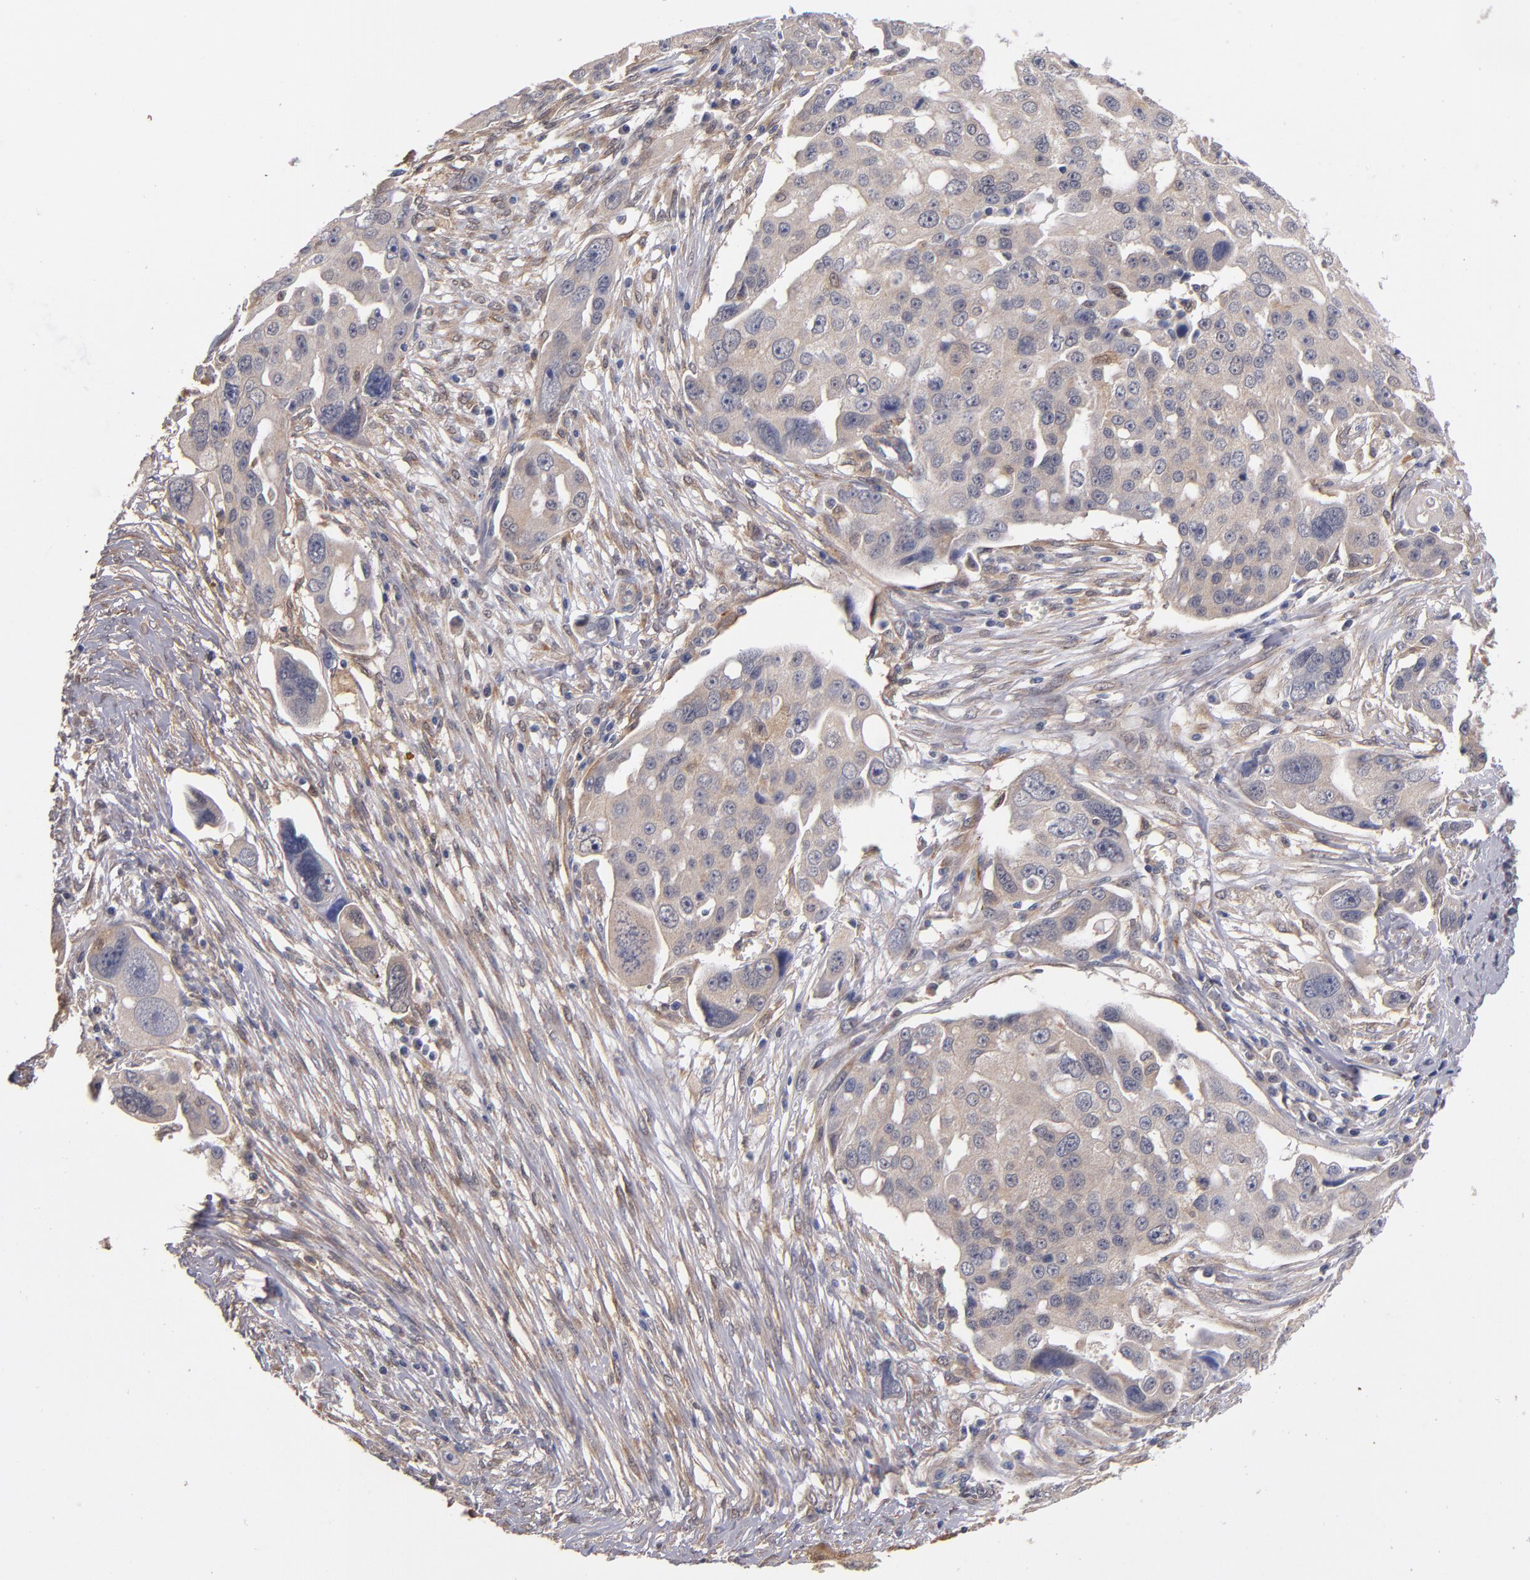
{"staining": {"intensity": "weak", "quantity": ">75%", "location": "cytoplasmic/membranous"}, "tissue": "ovarian cancer", "cell_type": "Tumor cells", "image_type": "cancer", "snomed": [{"axis": "morphology", "description": "Carcinoma, endometroid"}, {"axis": "topography", "description": "Ovary"}], "caption": "Protein staining of ovarian endometroid carcinoma tissue shows weak cytoplasmic/membranous expression in about >75% of tumor cells.", "gene": "GMFG", "patient": {"sex": "female", "age": 75}}